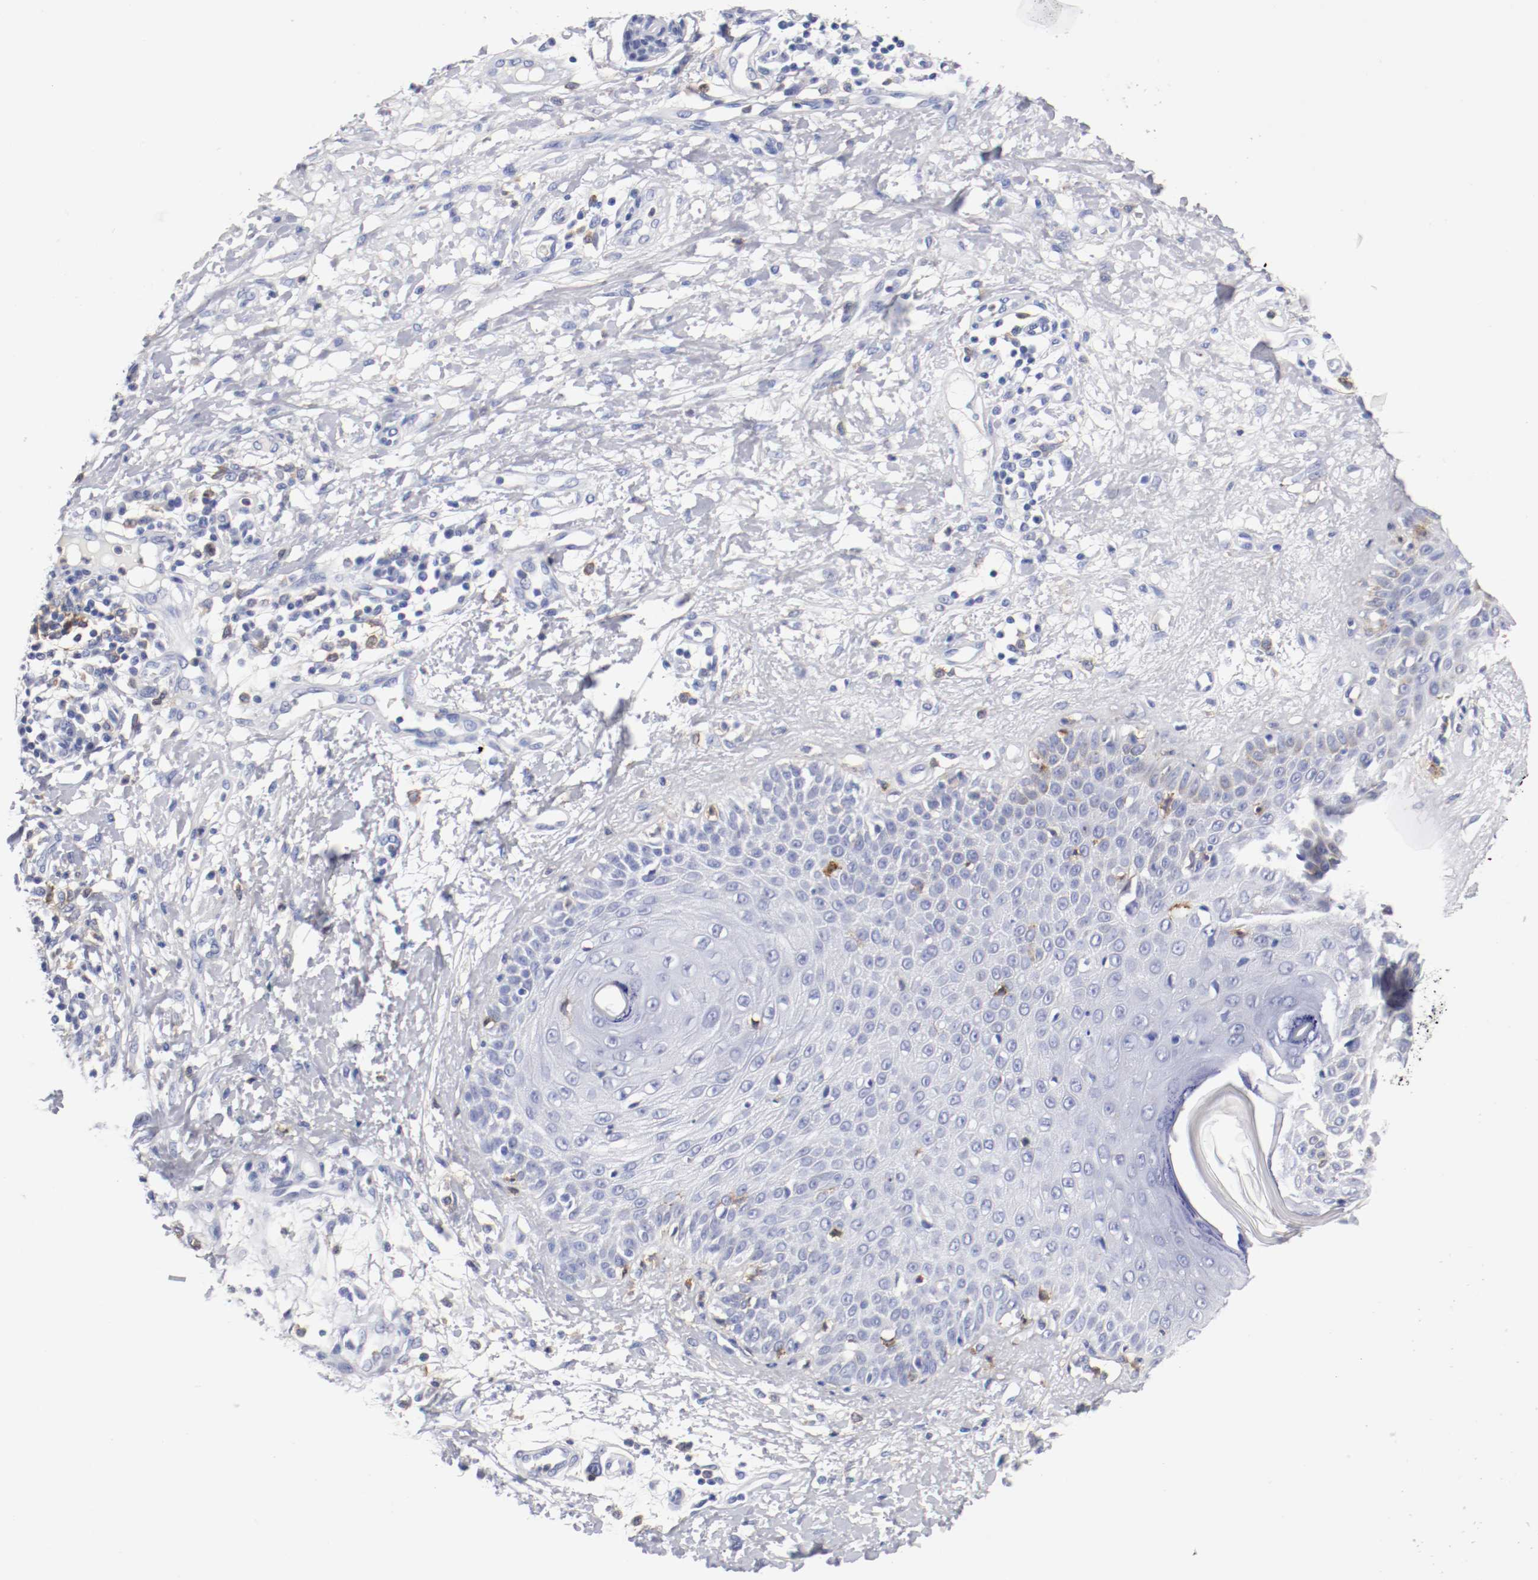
{"staining": {"intensity": "negative", "quantity": "none", "location": "none"}, "tissue": "skin cancer", "cell_type": "Tumor cells", "image_type": "cancer", "snomed": [{"axis": "morphology", "description": "Squamous cell carcinoma, NOS"}, {"axis": "topography", "description": "Skin"}], "caption": "This is a histopathology image of immunohistochemistry (IHC) staining of squamous cell carcinoma (skin), which shows no expression in tumor cells.", "gene": "ITGAX", "patient": {"sex": "female", "age": 78}}